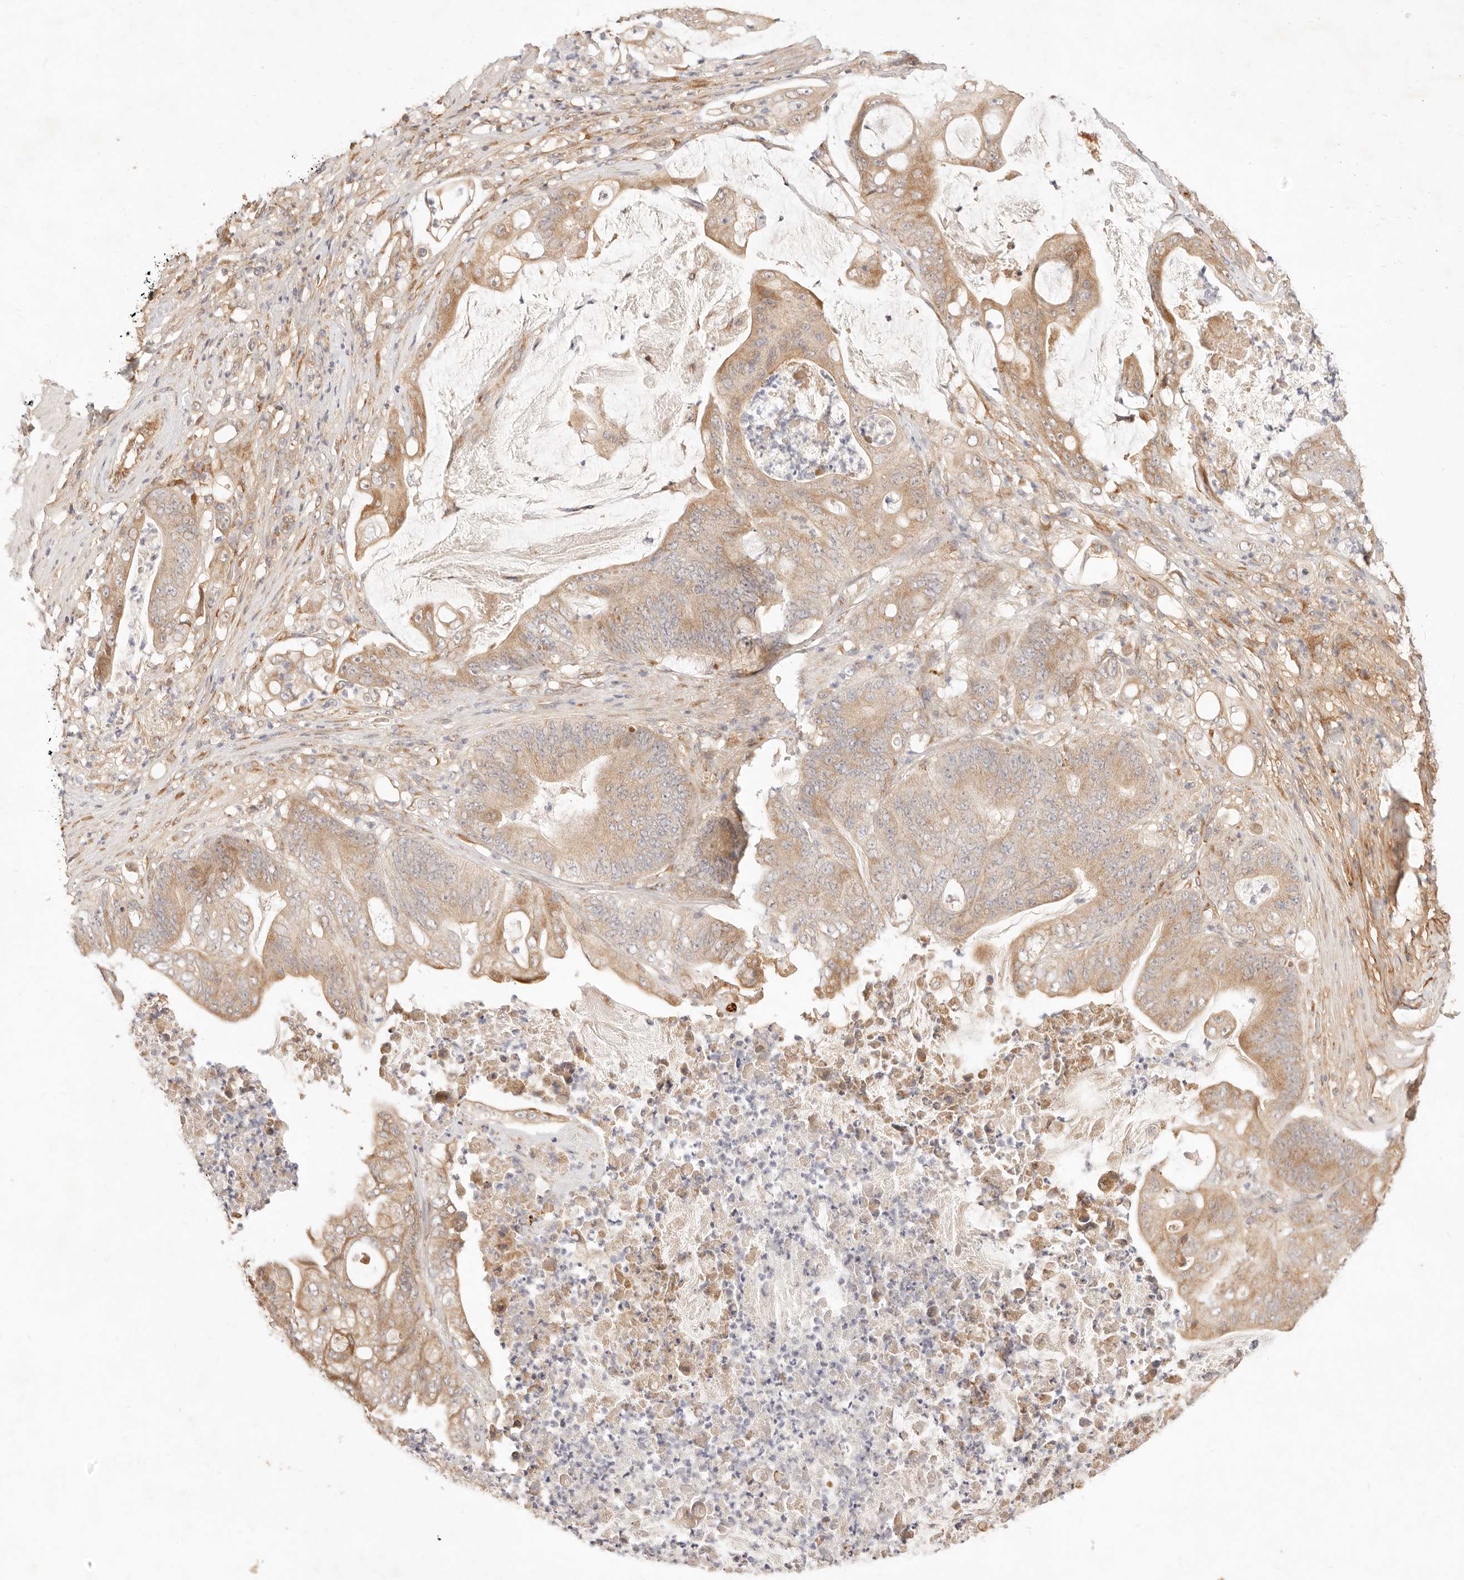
{"staining": {"intensity": "moderate", "quantity": ">75%", "location": "cytoplasmic/membranous"}, "tissue": "stomach cancer", "cell_type": "Tumor cells", "image_type": "cancer", "snomed": [{"axis": "morphology", "description": "Adenocarcinoma, NOS"}, {"axis": "topography", "description": "Stomach"}], "caption": "This image demonstrates immunohistochemistry staining of stomach cancer (adenocarcinoma), with medium moderate cytoplasmic/membranous expression in about >75% of tumor cells.", "gene": "UBXN10", "patient": {"sex": "female", "age": 73}}